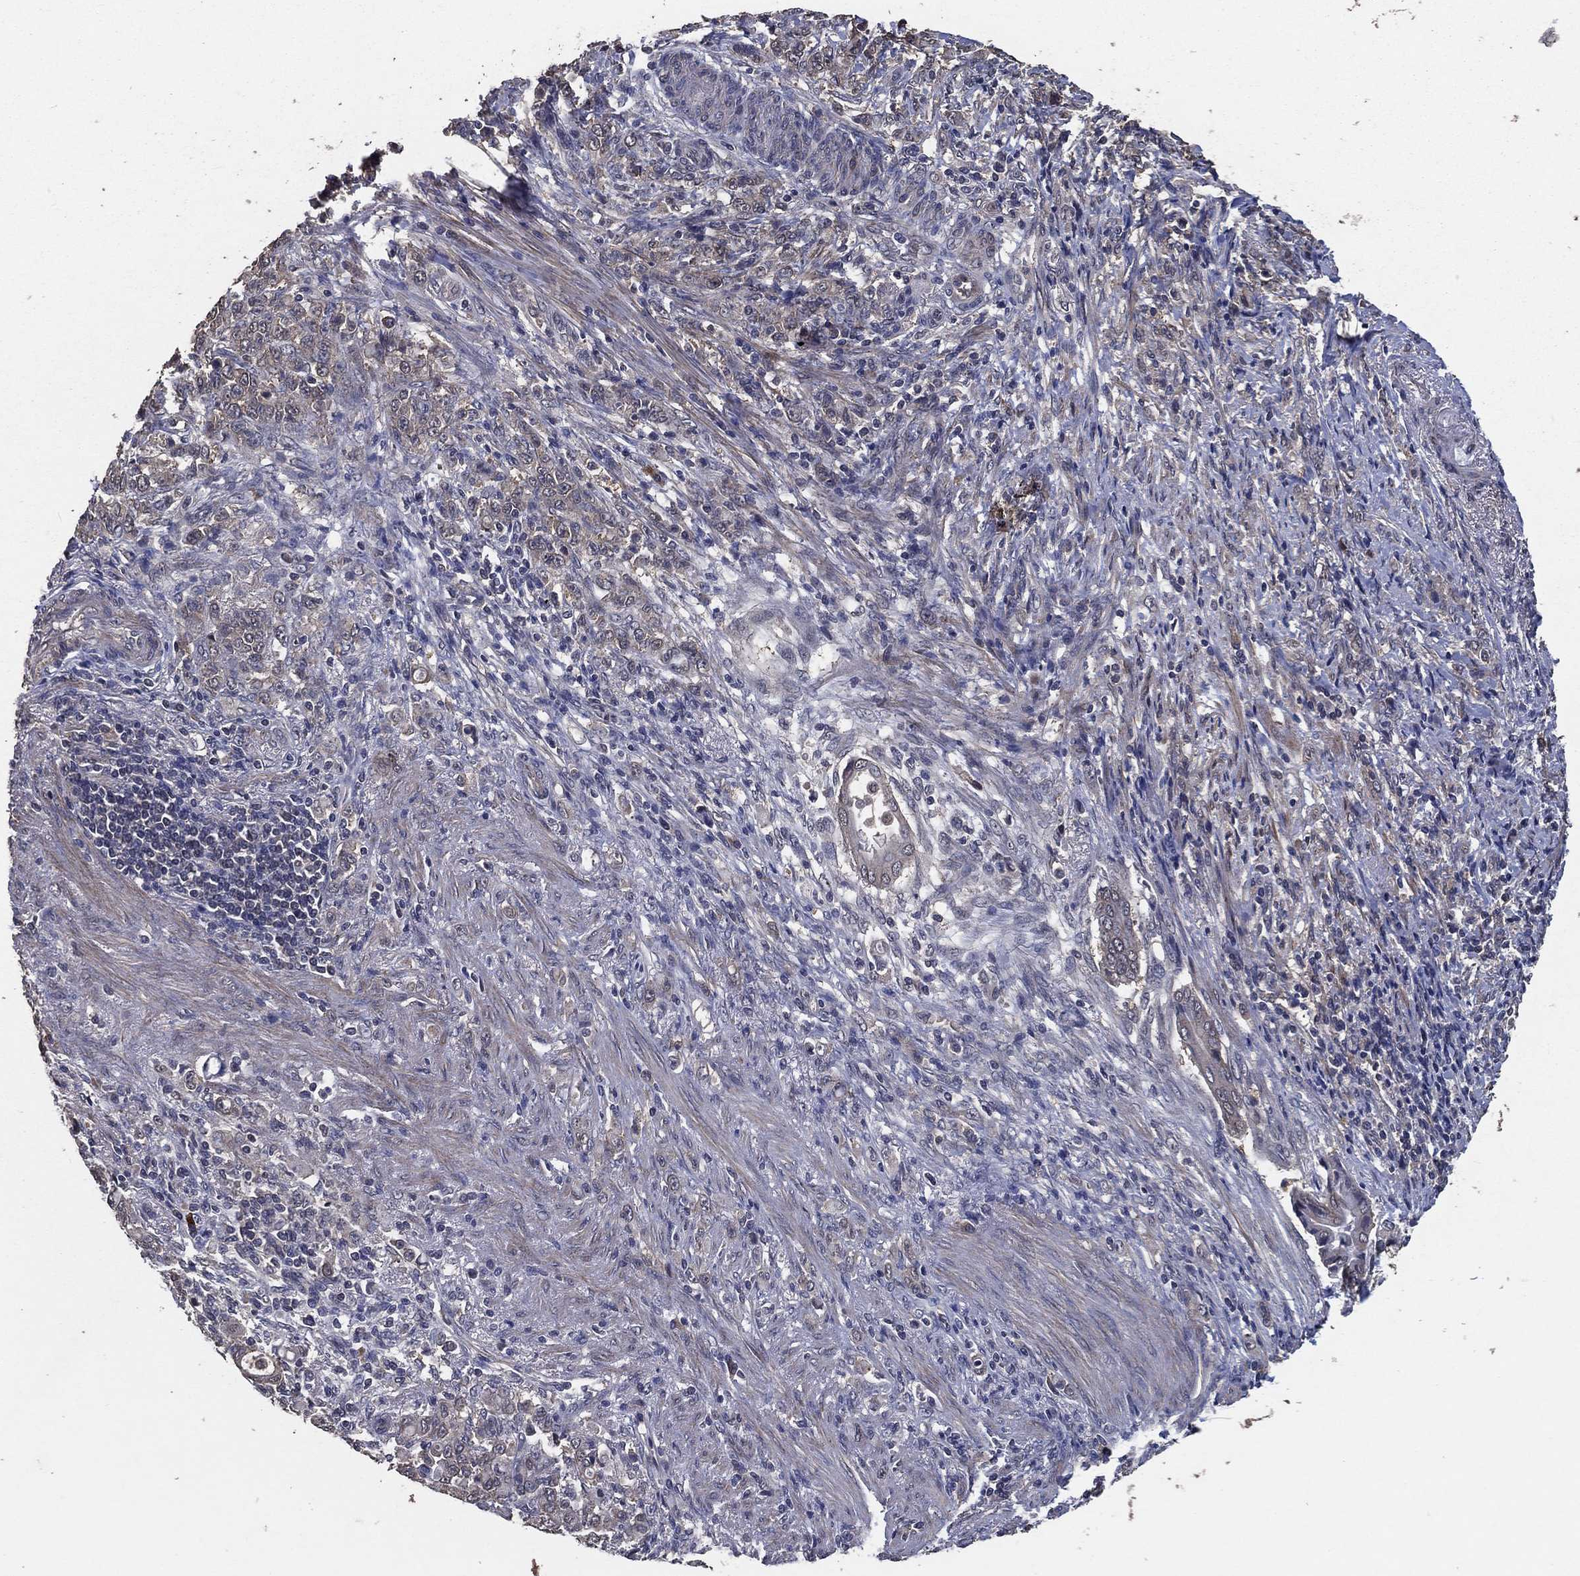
{"staining": {"intensity": "negative", "quantity": "none", "location": "none"}, "tissue": "stomach cancer", "cell_type": "Tumor cells", "image_type": "cancer", "snomed": [{"axis": "morphology", "description": "Normal tissue, NOS"}, {"axis": "morphology", "description": "Adenocarcinoma, NOS"}, {"axis": "topography", "description": "Stomach"}], "caption": "A micrograph of stomach adenocarcinoma stained for a protein exhibits no brown staining in tumor cells.", "gene": "PCNT", "patient": {"sex": "female", "age": 79}}